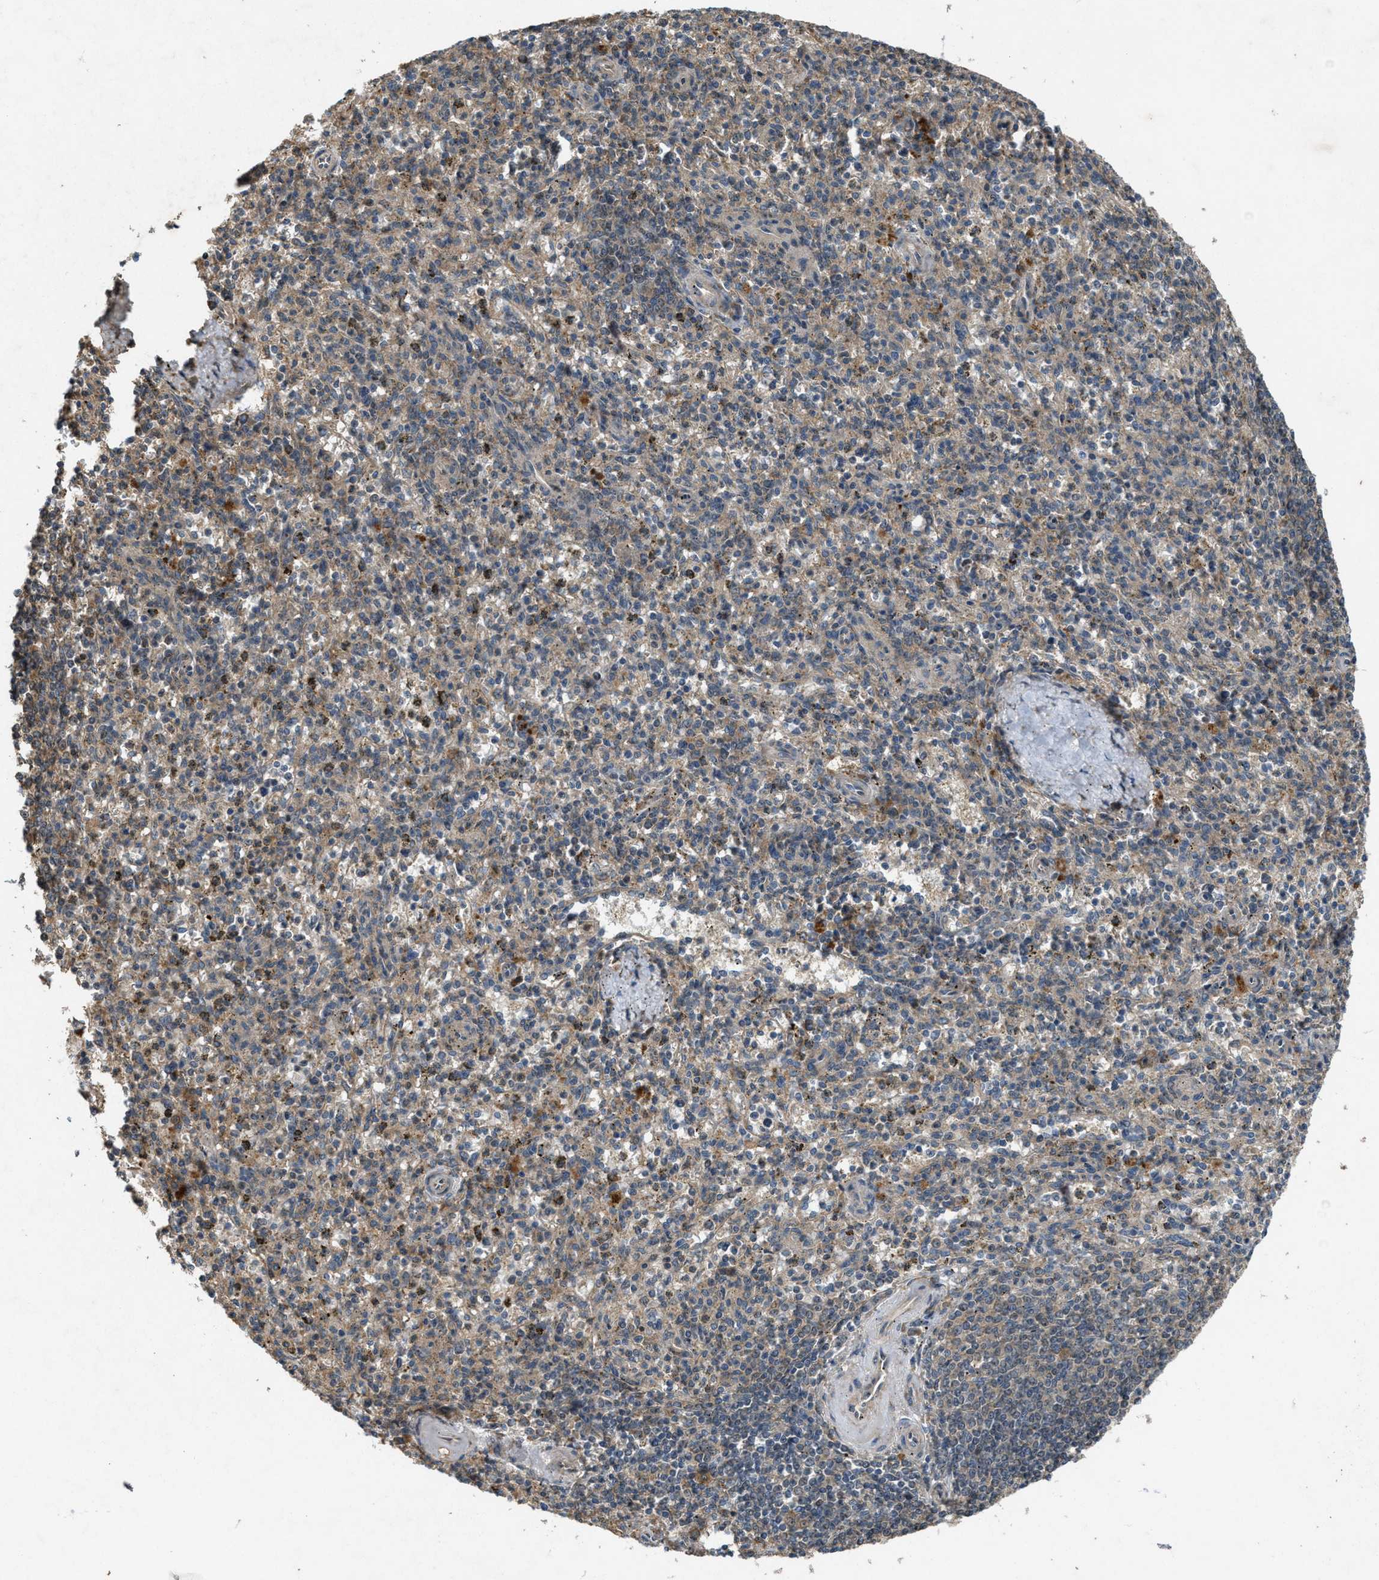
{"staining": {"intensity": "moderate", "quantity": "<25%", "location": "cytoplasmic/membranous"}, "tissue": "spleen", "cell_type": "Cells in red pulp", "image_type": "normal", "snomed": [{"axis": "morphology", "description": "Normal tissue, NOS"}, {"axis": "topography", "description": "Spleen"}], "caption": "An image of human spleen stained for a protein exhibits moderate cytoplasmic/membranous brown staining in cells in red pulp. (brown staining indicates protein expression, while blue staining denotes nuclei).", "gene": "PDP2", "patient": {"sex": "male", "age": 72}}